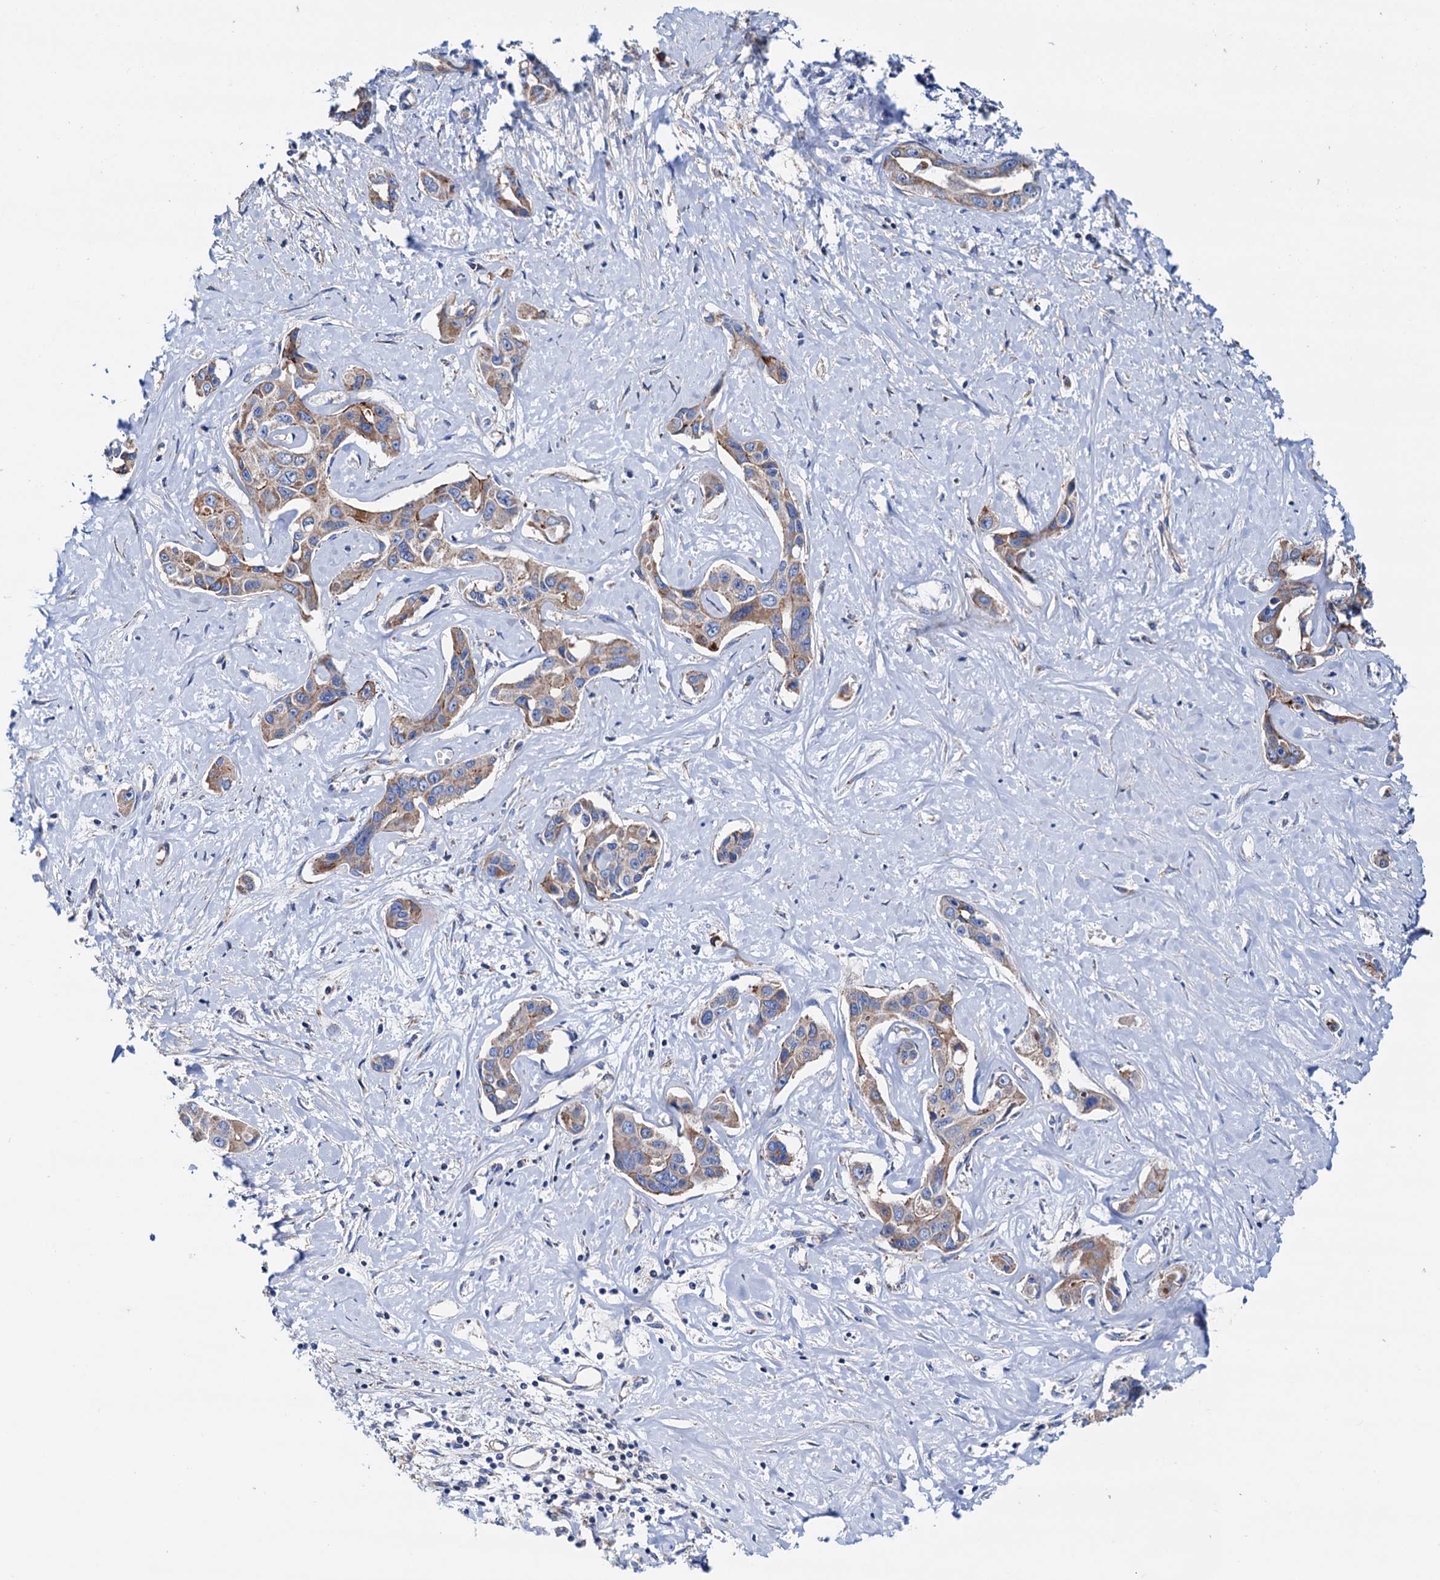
{"staining": {"intensity": "moderate", "quantity": ">75%", "location": "cytoplasmic/membranous"}, "tissue": "liver cancer", "cell_type": "Tumor cells", "image_type": "cancer", "snomed": [{"axis": "morphology", "description": "Cholangiocarcinoma"}, {"axis": "topography", "description": "Liver"}], "caption": "The photomicrograph demonstrates immunohistochemical staining of liver cancer. There is moderate cytoplasmic/membranous positivity is appreciated in approximately >75% of tumor cells. (Stains: DAB in brown, nuclei in blue, Microscopy: brightfield microscopy at high magnification).", "gene": "RASSF9", "patient": {"sex": "male", "age": 59}}